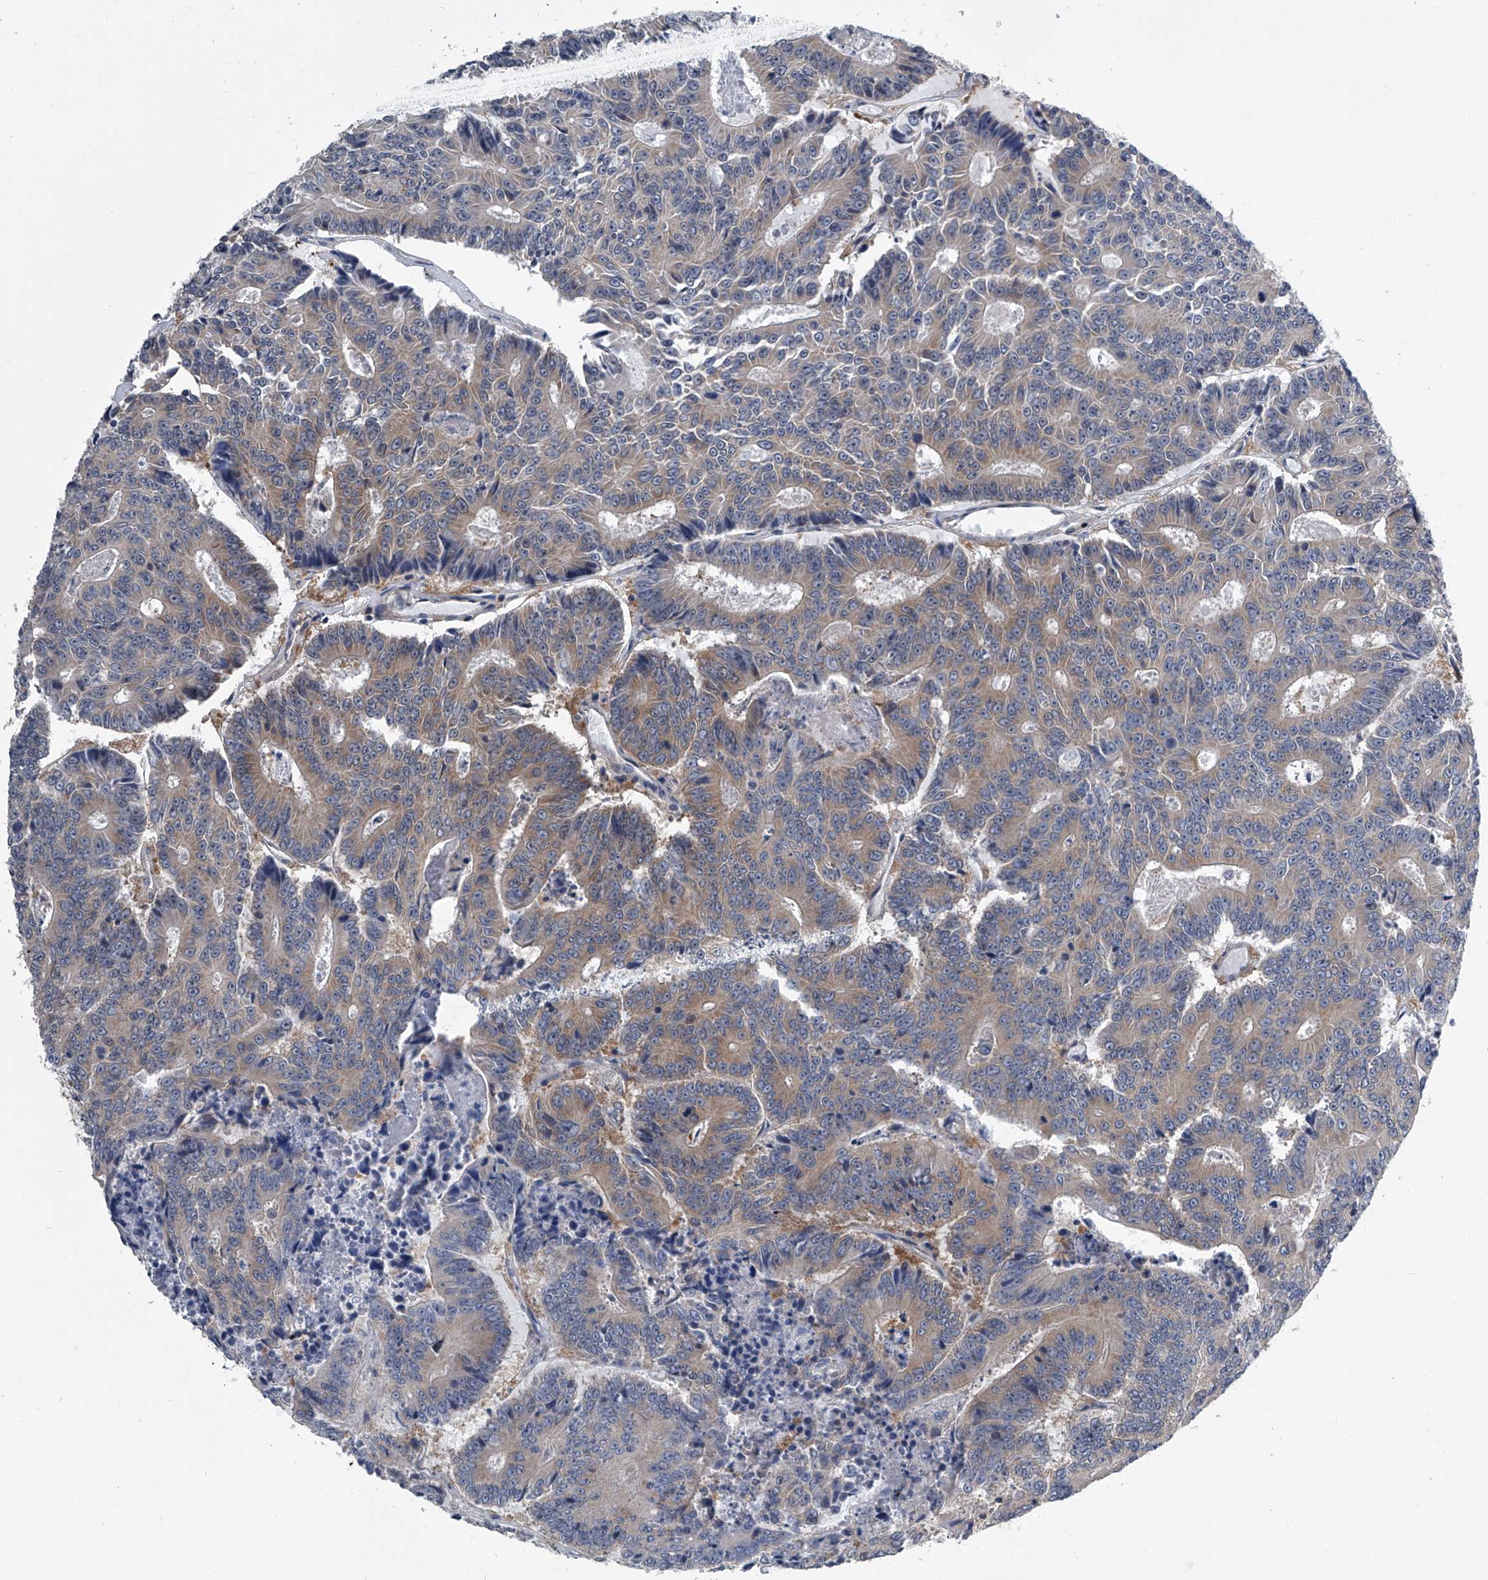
{"staining": {"intensity": "weak", "quantity": "25%-75%", "location": "cytoplasmic/membranous"}, "tissue": "colorectal cancer", "cell_type": "Tumor cells", "image_type": "cancer", "snomed": [{"axis": "morphology", "description": "Adenocarcinoma, NOS"}, {"axis": "topography", "description": "Colon"}], "caption": "Immunohistochemistry (IHC) photomicrograph of neoplastic tissue: colorectal cancer (adenocarcinoma) stained using immunohistochemistry (IHC) shows low levels of weak protein expression localized specifically in the cytoplasmic/membranous of tumor cells, appearing as a cytoplasmic/membranous brown color.", "gene": "PPP2R5D", "patient": {"sex": "male", "age": 83}}